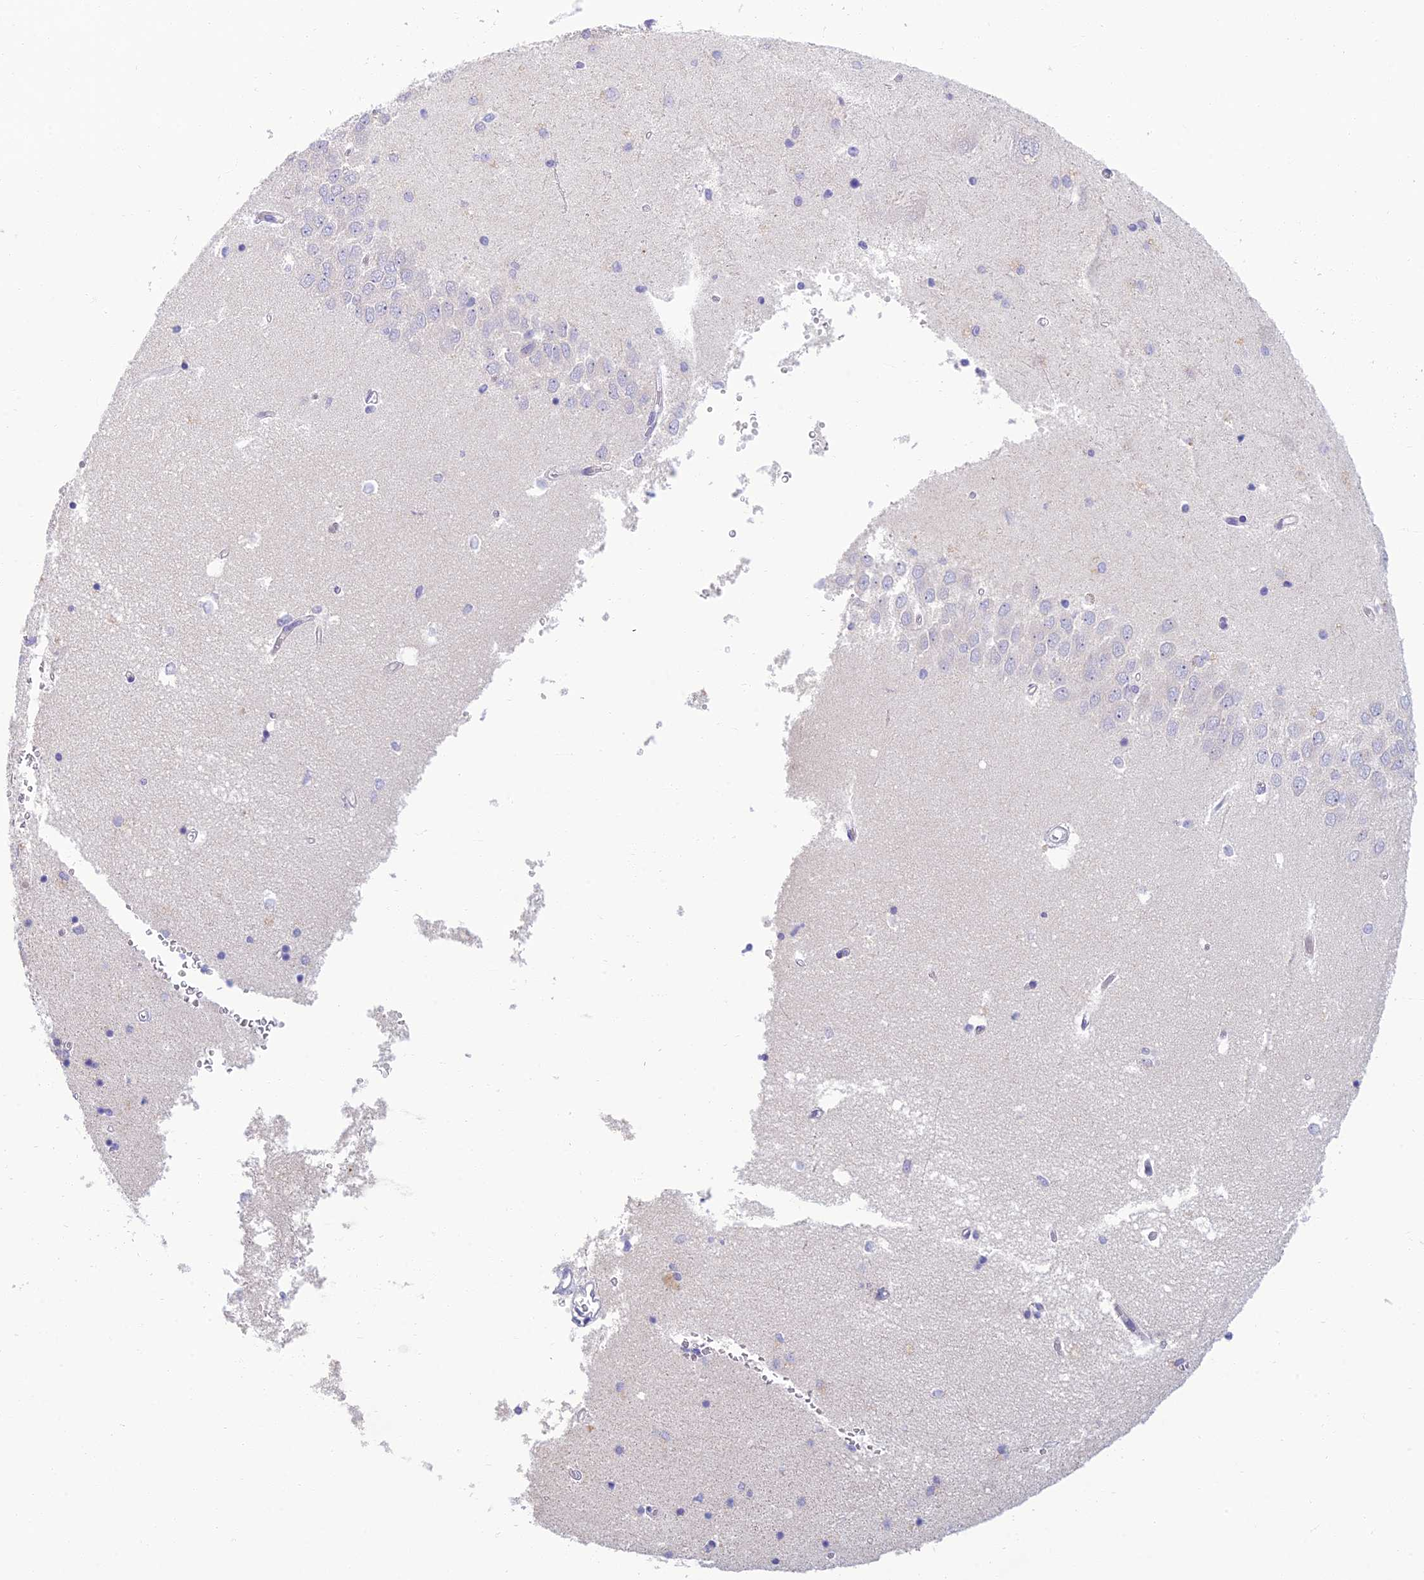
{"staining": {"intensity": "negative", "quantity": "none", "location": "none"}, "tissue": "hippocampus", "cell_type": "Glial cells", "image_type": "normal", "snomed": [{"axis": "morphology", "description": "Normal tissue, NOS"}, {"axis": "topography", "description": "Hippocampus"}], "caption": "Benign hippocampus was stained to show a protein in brown. There is no significant positivity in glial cells.", "gene": "SLC25A41", "patient": {"sex": "male", "age": 45}}